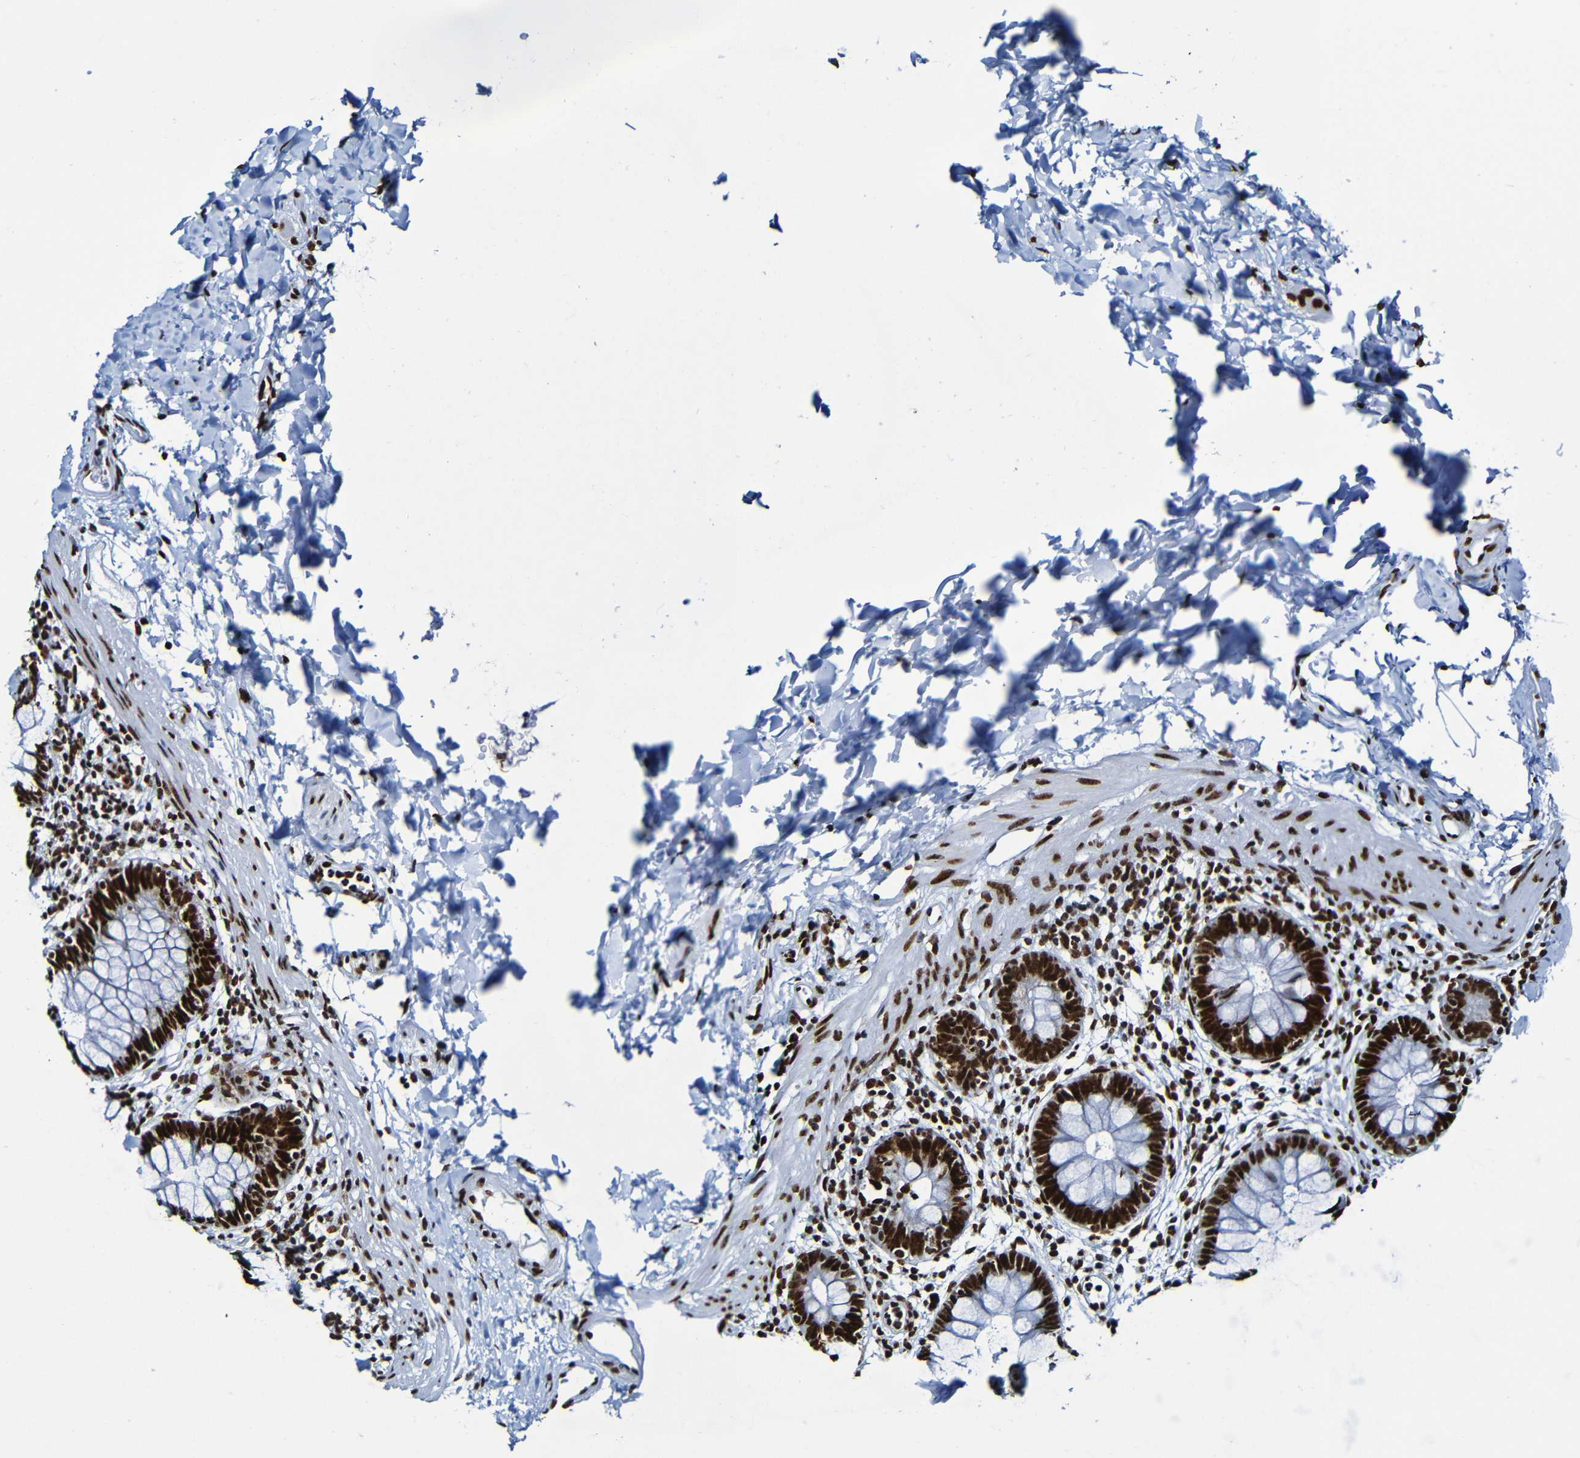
{"staining": {"intensity": "strong", "quantity": ">75%", "location": "nuclear"}, "tissue": "rectum", "cell_type": "Glandular cells", "image_type": "normal", "snomed": [{"axis": "morphology", "description": "Normal tissue, NOS"}, {"axis": "topography", "description": "Rectum"}], "caption": "Brown immunohistochemical staining in benign rectum exhibits strong nuclear positivity in about >75% of glandular cells.", "gene": "SRSF3", "patient": {"sex": "female", "age": 24}}